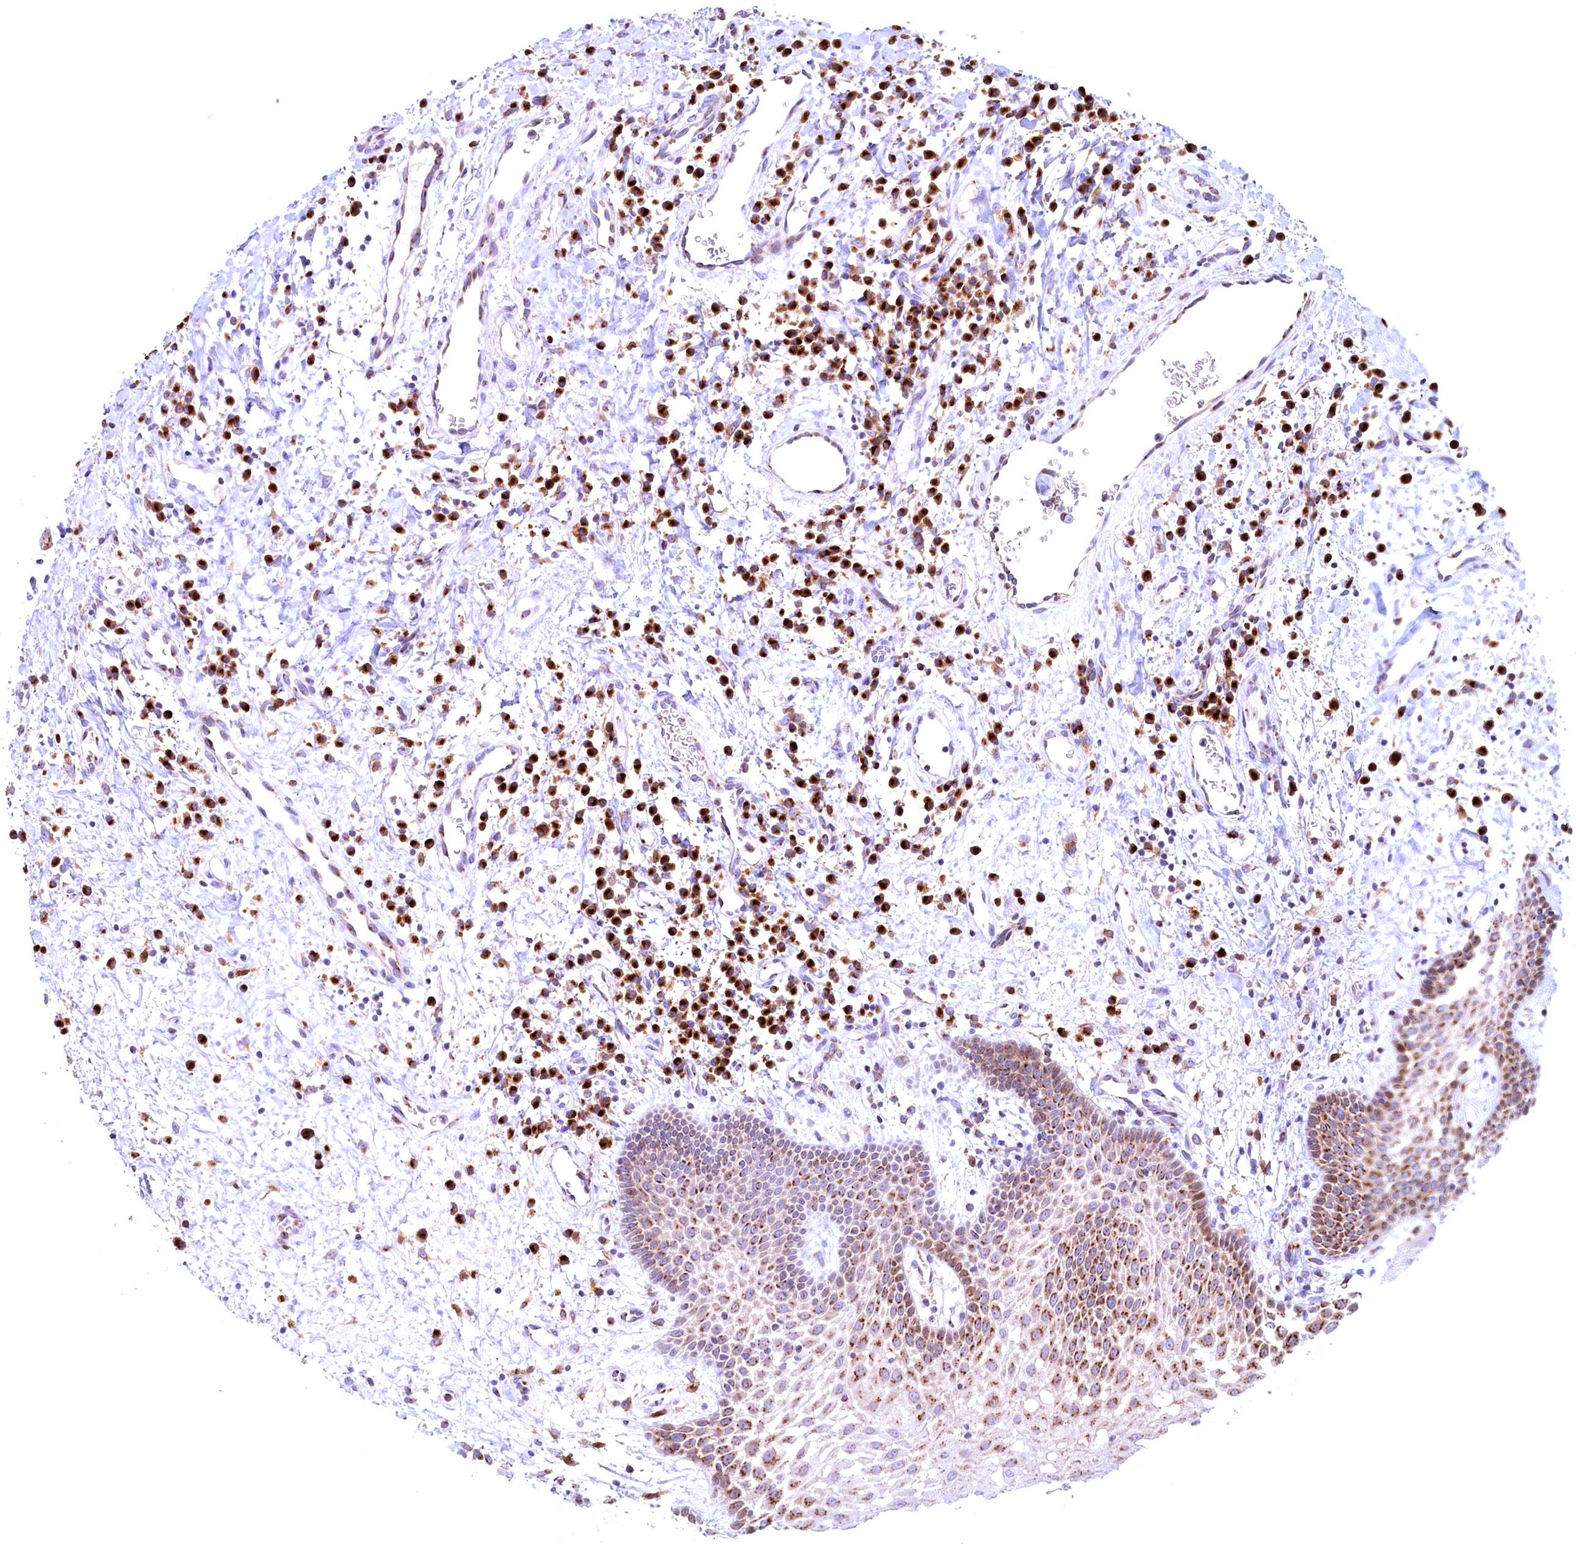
{"staining": {"intensity": "strong", "quantity": ">75%", "location": "cytoplasmic/membranous"}, "tissue": "oral mucosa", "cell_type": "Squamous epithelial cells", "image_type": "normal", "snomed": [{"axis": "morphology", "description": "Normal tissue, NOS"}, {"axis": "topography", "description": "Oral tissue"}], "caption": "Brown immunohistochemical staining in unremarkable oral mucosa shows strong cytoplasmic/membranous expression in about >75% of squamous epithelial cells. (Brightfield microscopy of DAB IHC at high magnification).", "gene": "BLVRB", "patient": {"sex": "male", "age": 74}}